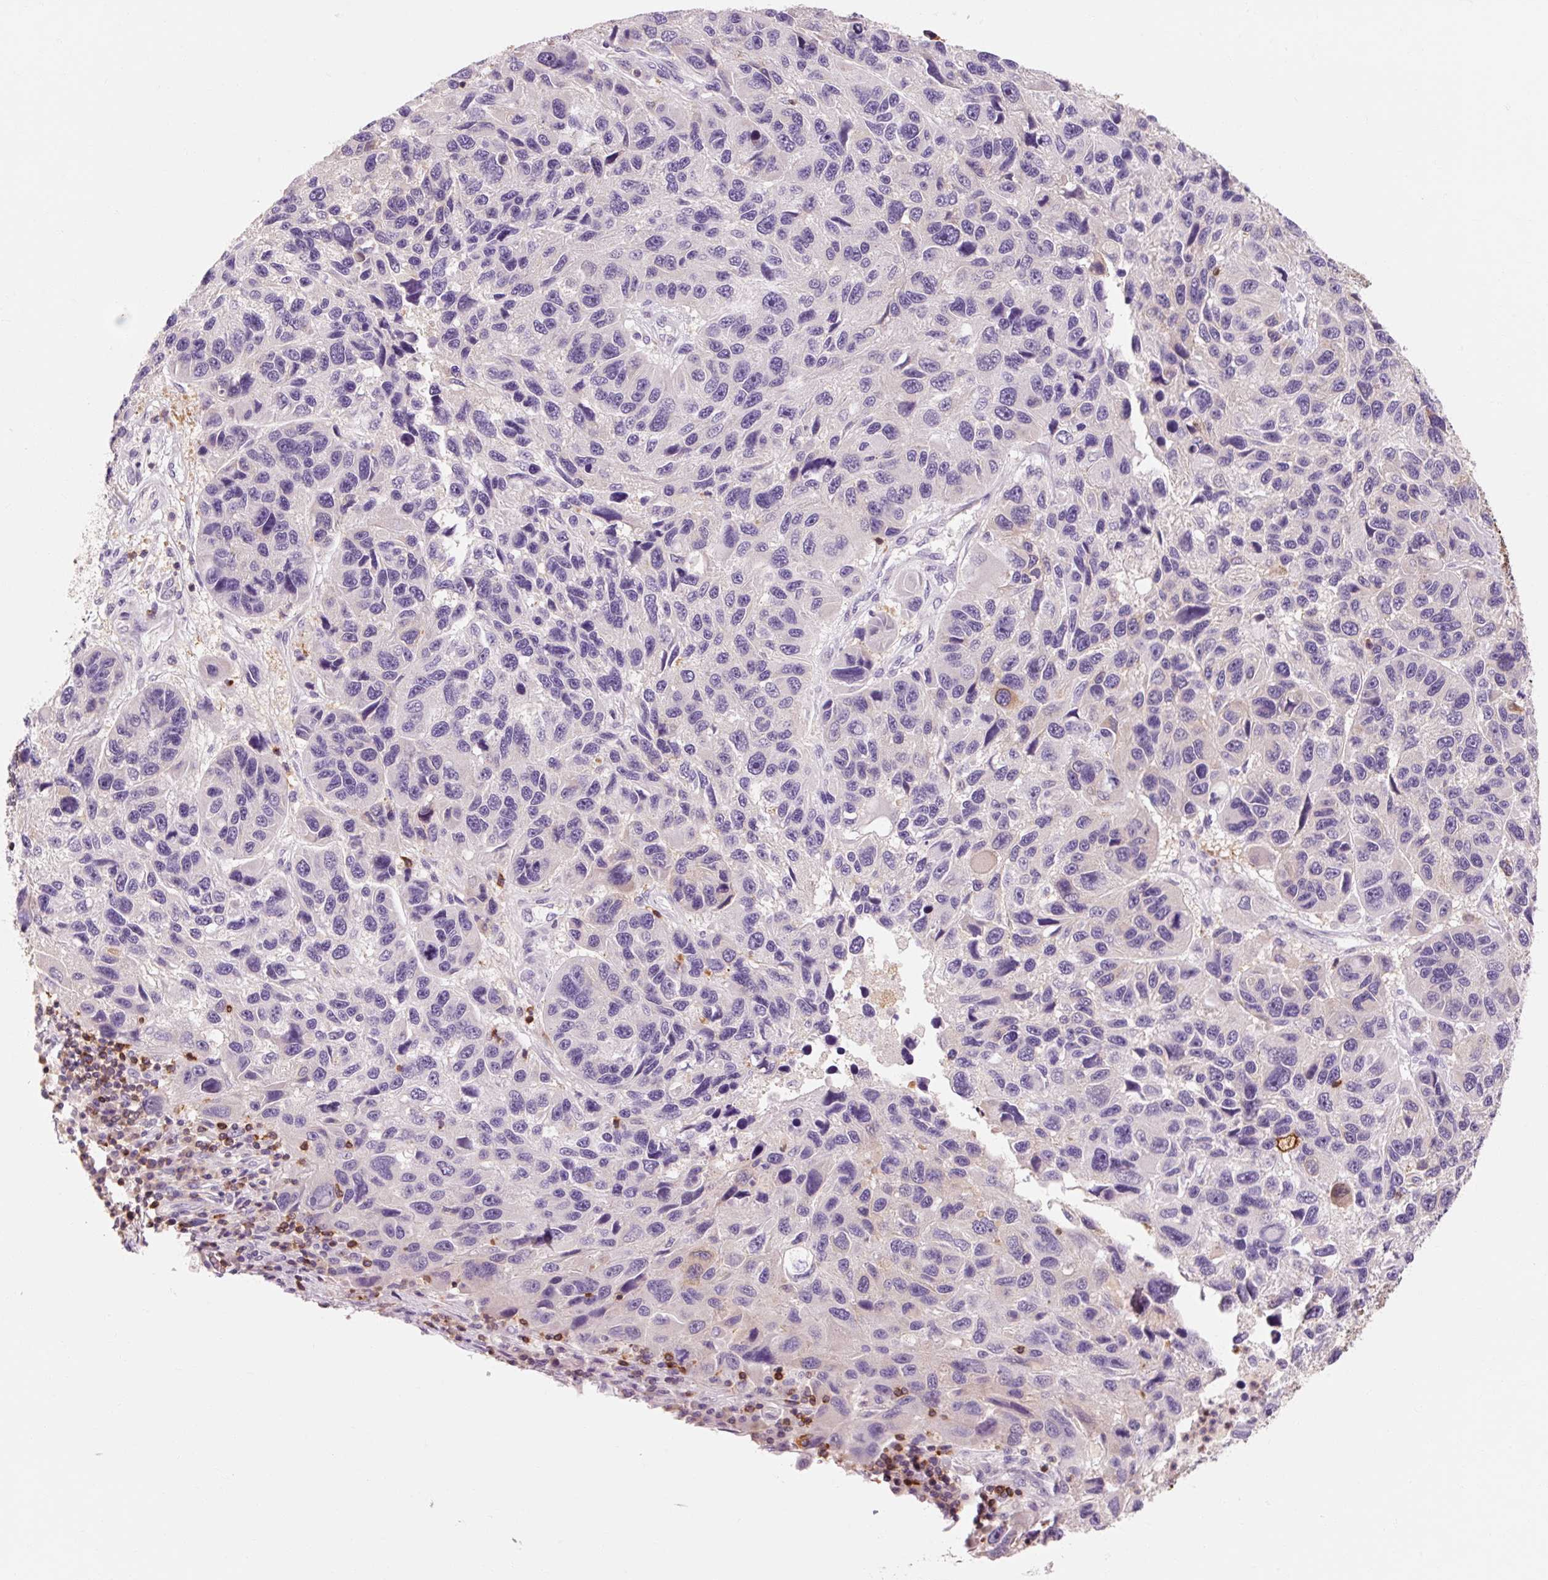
{"staining": {"intensity": "negative", "quantity": "none", "location": "none"}, "tissue": "melanoma", "cell_type": "Tumor cells", "image_type": "cancer", "snomed": [{"axis": "morphology", "description": "Malignant melanoma, NOS"}, {"axis": "topography", "description": "Skin"}], "caption": "High magnification brightfield microscopy of malignant melanoma stained with DAB (brown) and counterstained with hematoxylin (blue): tumor cells show no significant expression.", "gene": "OR8K1", "patient": {"sex": "male", "age": 53}}